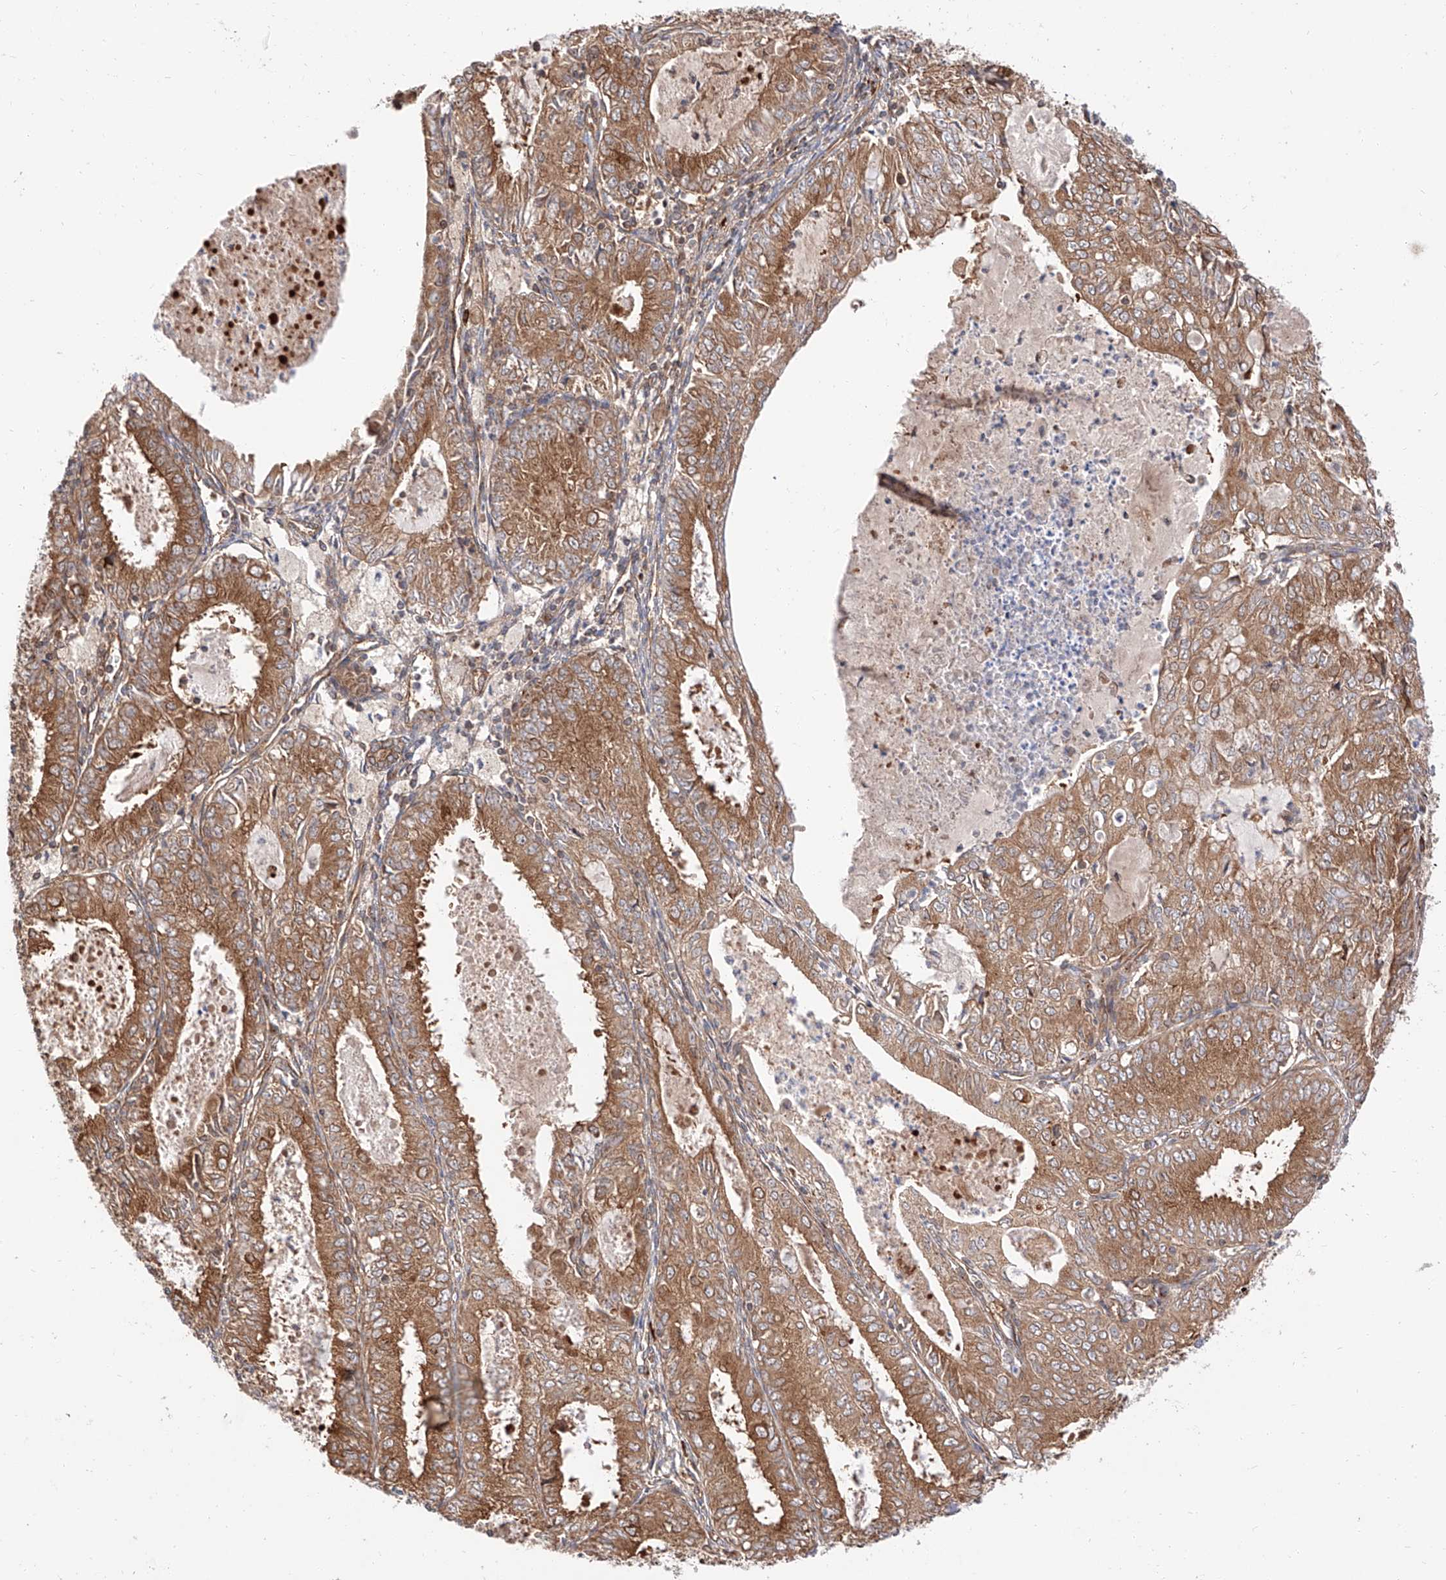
{"staining": {"intensity": "strong", "quantity": ">75%", "location": "cytoplasmic/membranous"}, "tissue": "endometrial cancer", "cell_type": "Tumor cells", "image_type": "cancer", "snomed": [{"axis": "morphology", "description": "Adenocarcinoma, NOS"}, {"axis": "topography", "description": "Endometrium"}], "caption": "Strong cytoplasmic/membranous positivity is appreciated in about >75% of tumor cells in adenocarcinoma (endometrial).", "gene": "ISCA2", "patient": {"sex": "female", "age": 57}}